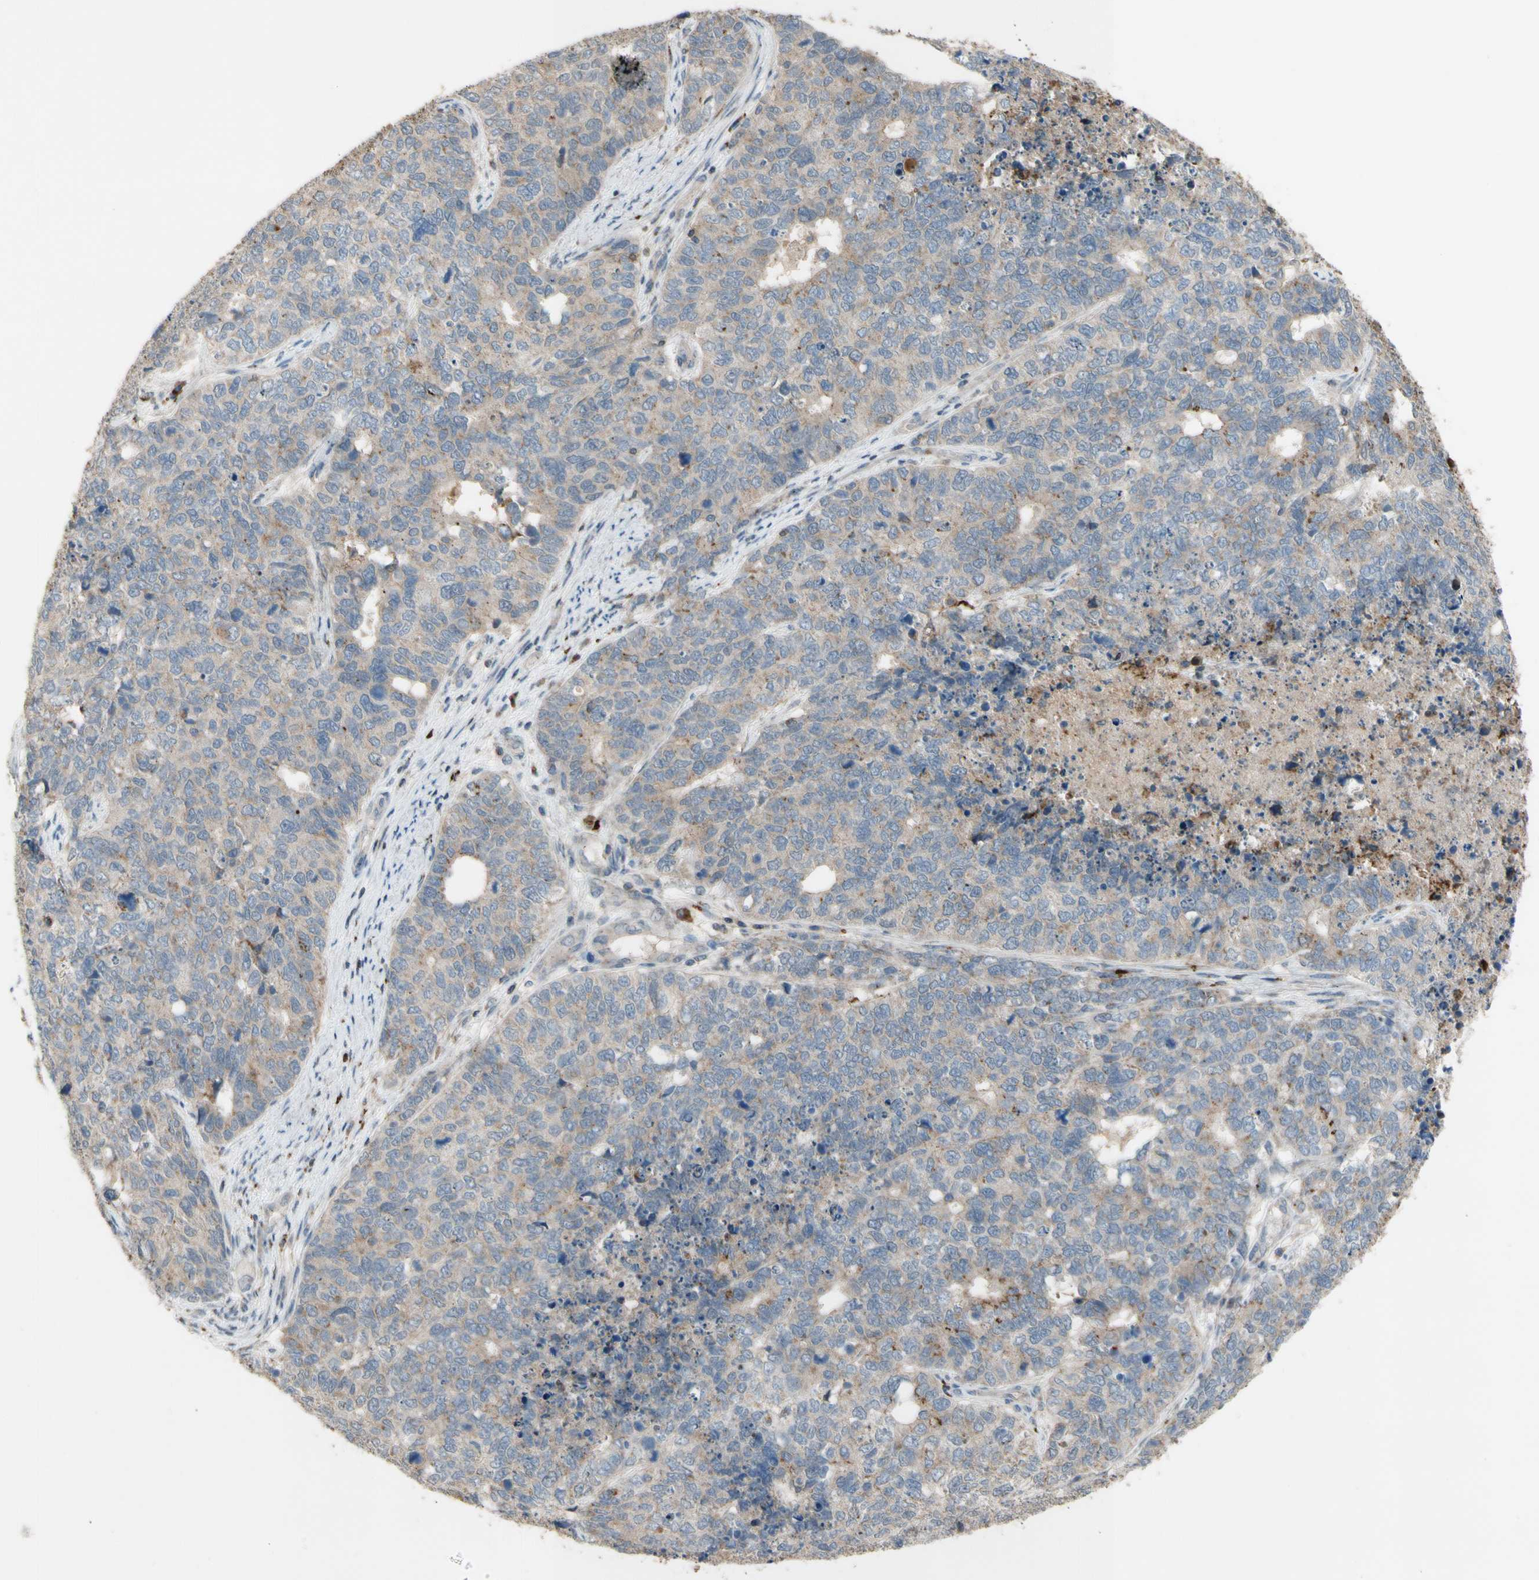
{"staining": {"intensity": "weak", "quantity": ">75%", "location": "cytoplasmic/membranous"}, "tissue": "cervical cancer", "cell_type": "Tumor cells", "image_type": "cancer", "snomed": [{"axis": "morphology", "description": "Squamous cell carcinoma, NOS"}, {"axis": "topography", "description": "Cervix"}], "caption": "Brown immunohistochemical staining in human squamous cell carcinoma (cervical) shows weak cytoplasmic/membranous positivity in approximately >75% of tumor cells. Ihc stains the protein in brown and the nuclei are stained blue.", "gene": "GALNT5", "patient": {"sex": "female", "age": 63}}